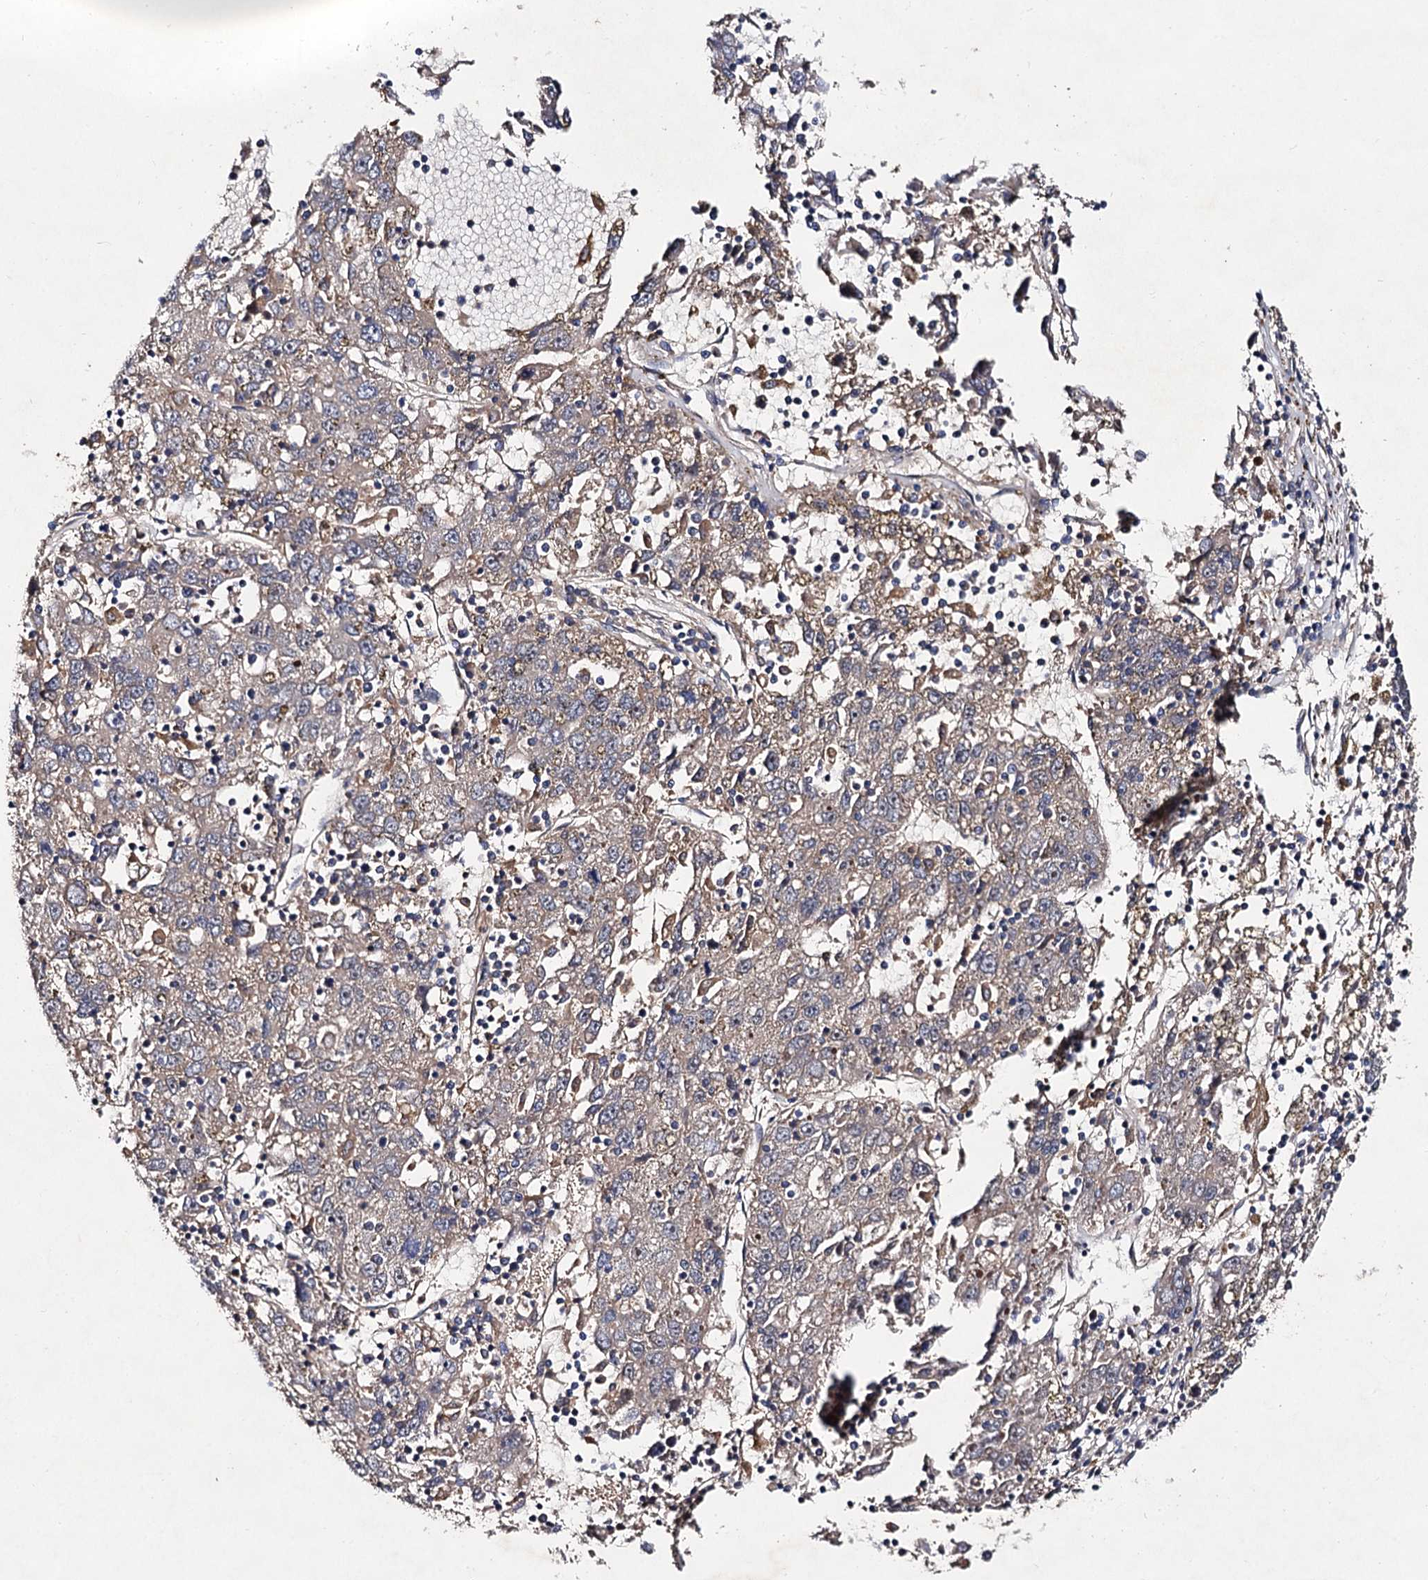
{"staining": {"intensity": "negative", "quantity": "none", "location": "none"}, "tissue": "liver cancer", "cell_type": "Tumor cells", "image_type": "cancer", "snomed": [{"axis": "morphology", "description": "Carcinoma, Hepatocellular, NOS"}, {"axis": "topography", "description": "Liver"}], "caption": "The photomicrograph shows no significant positivity in tumor cells of liver cancer.", "gene": "VPS29", "patient": {"sex": "male", "age": 49}}